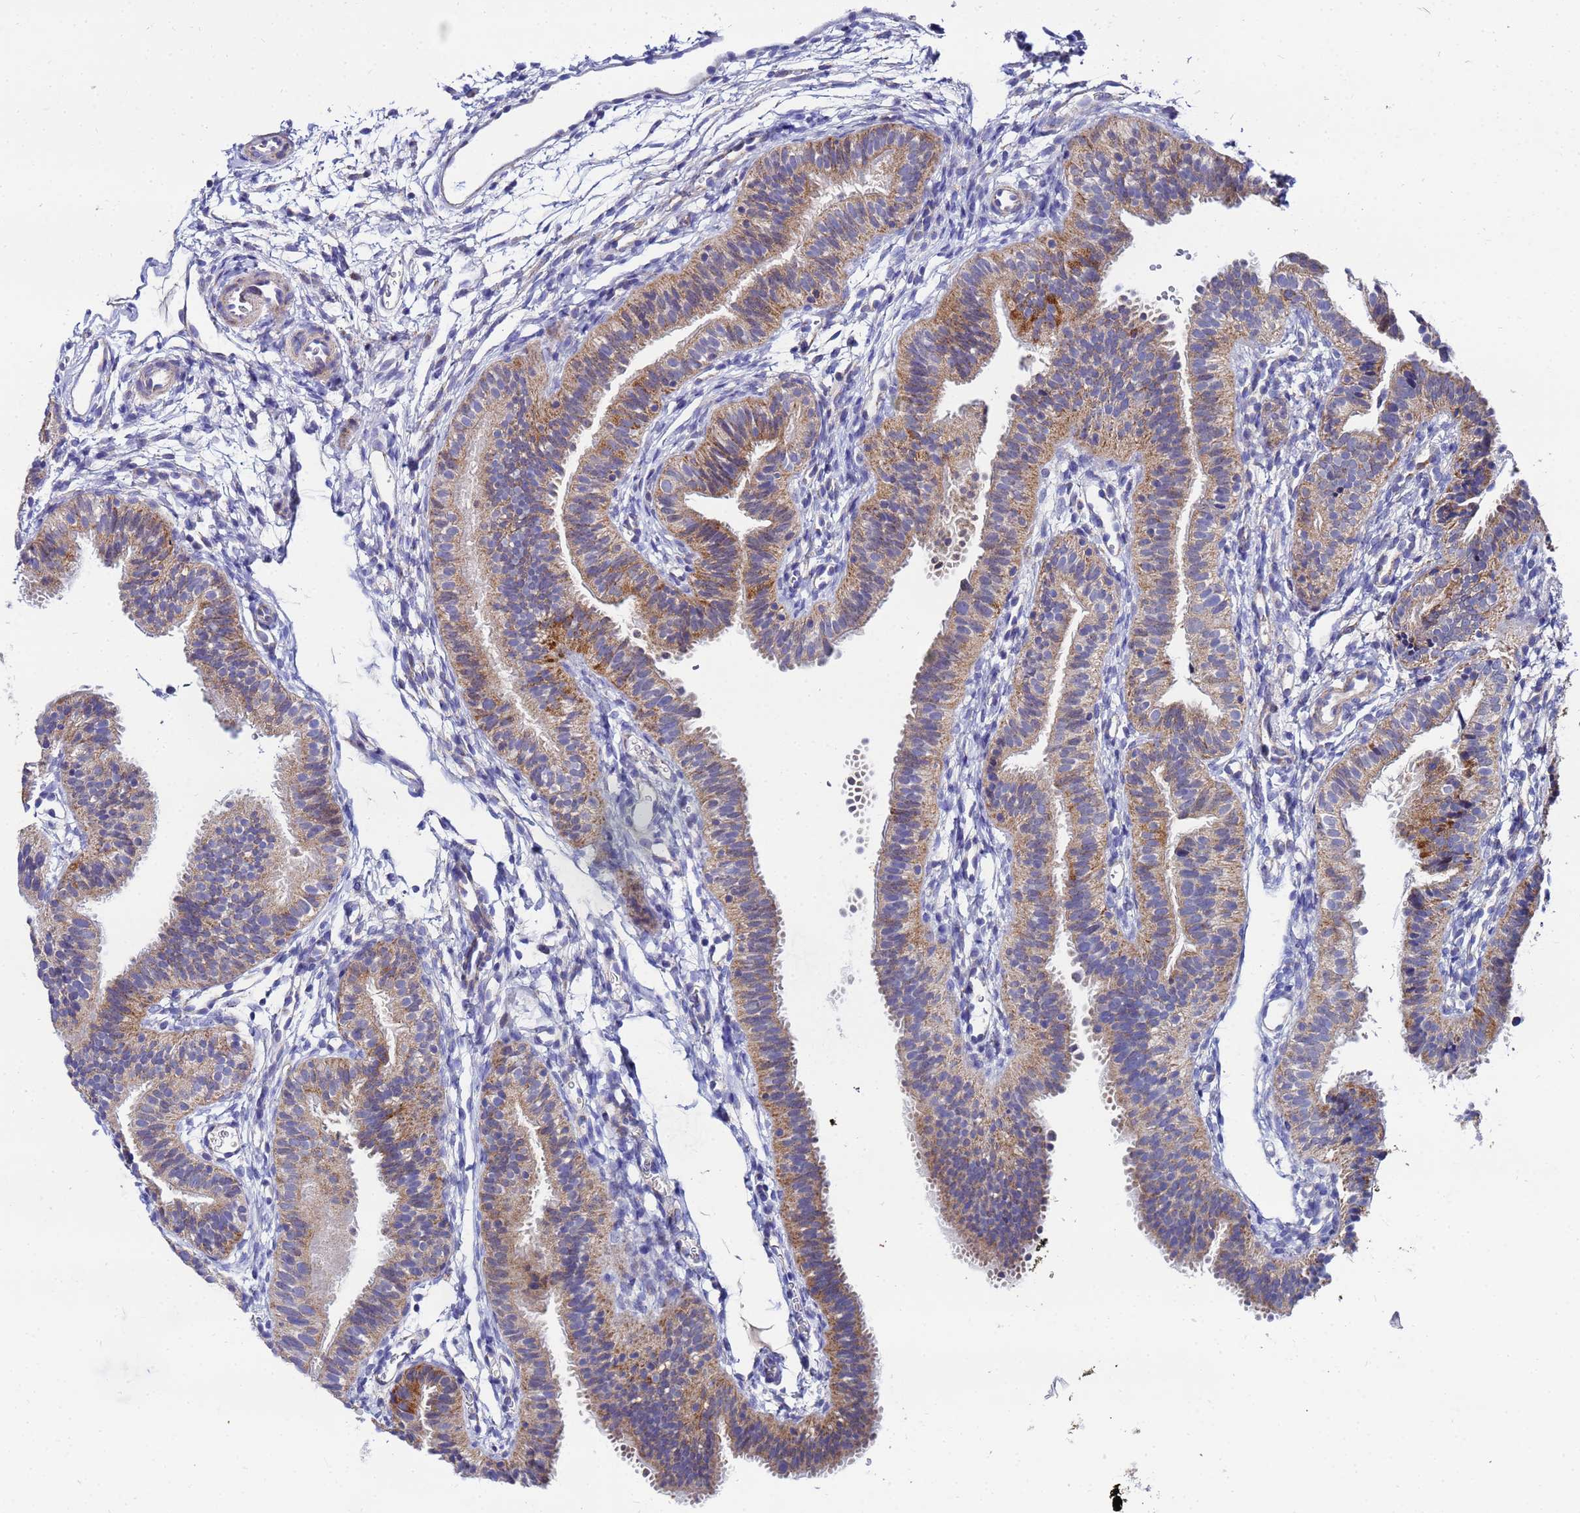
{"staining": {"intensity": "moderate", "quantity": ">75%", "location": "cytoplasmic/membranous"}, "tissue": "fallopian tube", "cell_type": "Glandular cells", "image_type": "normal", "snomed": [{"axis": "morphology", "description": "Normal tissue, NOS"}, {"axis": "topography", "description": "Fallopian tube"}], "caption": "High-magnification brightfield microscopy of benign fallopian tube stained with DAB (brown) and counterstained with hematoxylin (blue). glandular cells exhibit moderate cytoplasmic/membranous expression is identified in about>75% of cells. The staining was performed using DAB to visualize the protein expression in brown, while the nuclei were stained in blue with hematoxylin (Magnification: 20x).", "gene": "FAHD2A", "patient": {"sex": "female", "age": 35}}